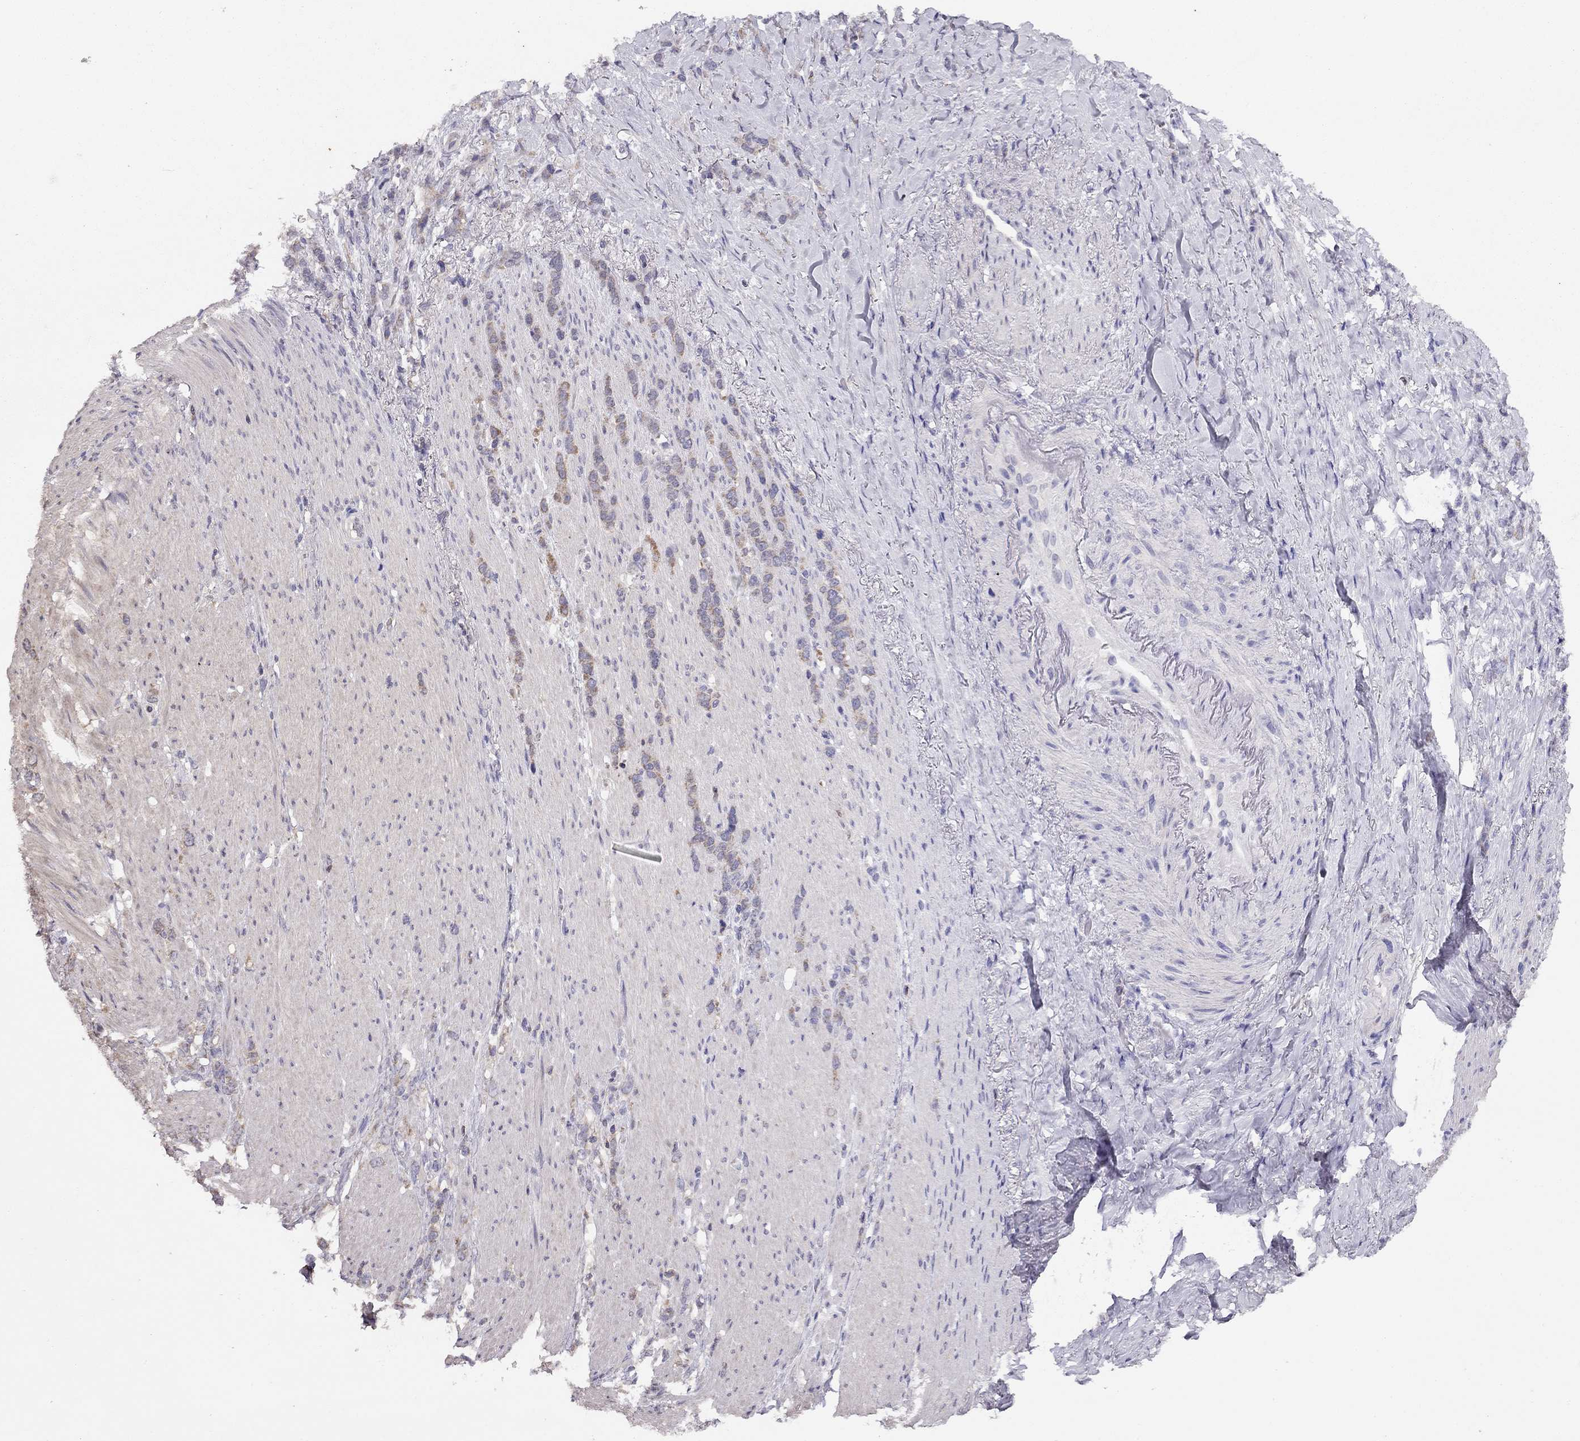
{"staining": {"intensity": "weak", "quantity": "25%-75%", "location": "cytoplasmic/membranous"}, "tissue": "stomach cancer", "cell_type": "Tumor cells", "image_type": "cancer", "snomed": [{"axis": "morphology", "description": "Adenocarcinoma, NOS"}, {"axis": "topography", "description": "Stomach, lower"}], "caption": "Tumor cells reveal weak cytoplasmic/membranous positivity in about 25%-75% of cells in stomach cancer. (DAB IHC, brown staining for protein, blue staining for nuclei).", "gene": "CITED1", "patient": {"sex": "male", "age": 88}}